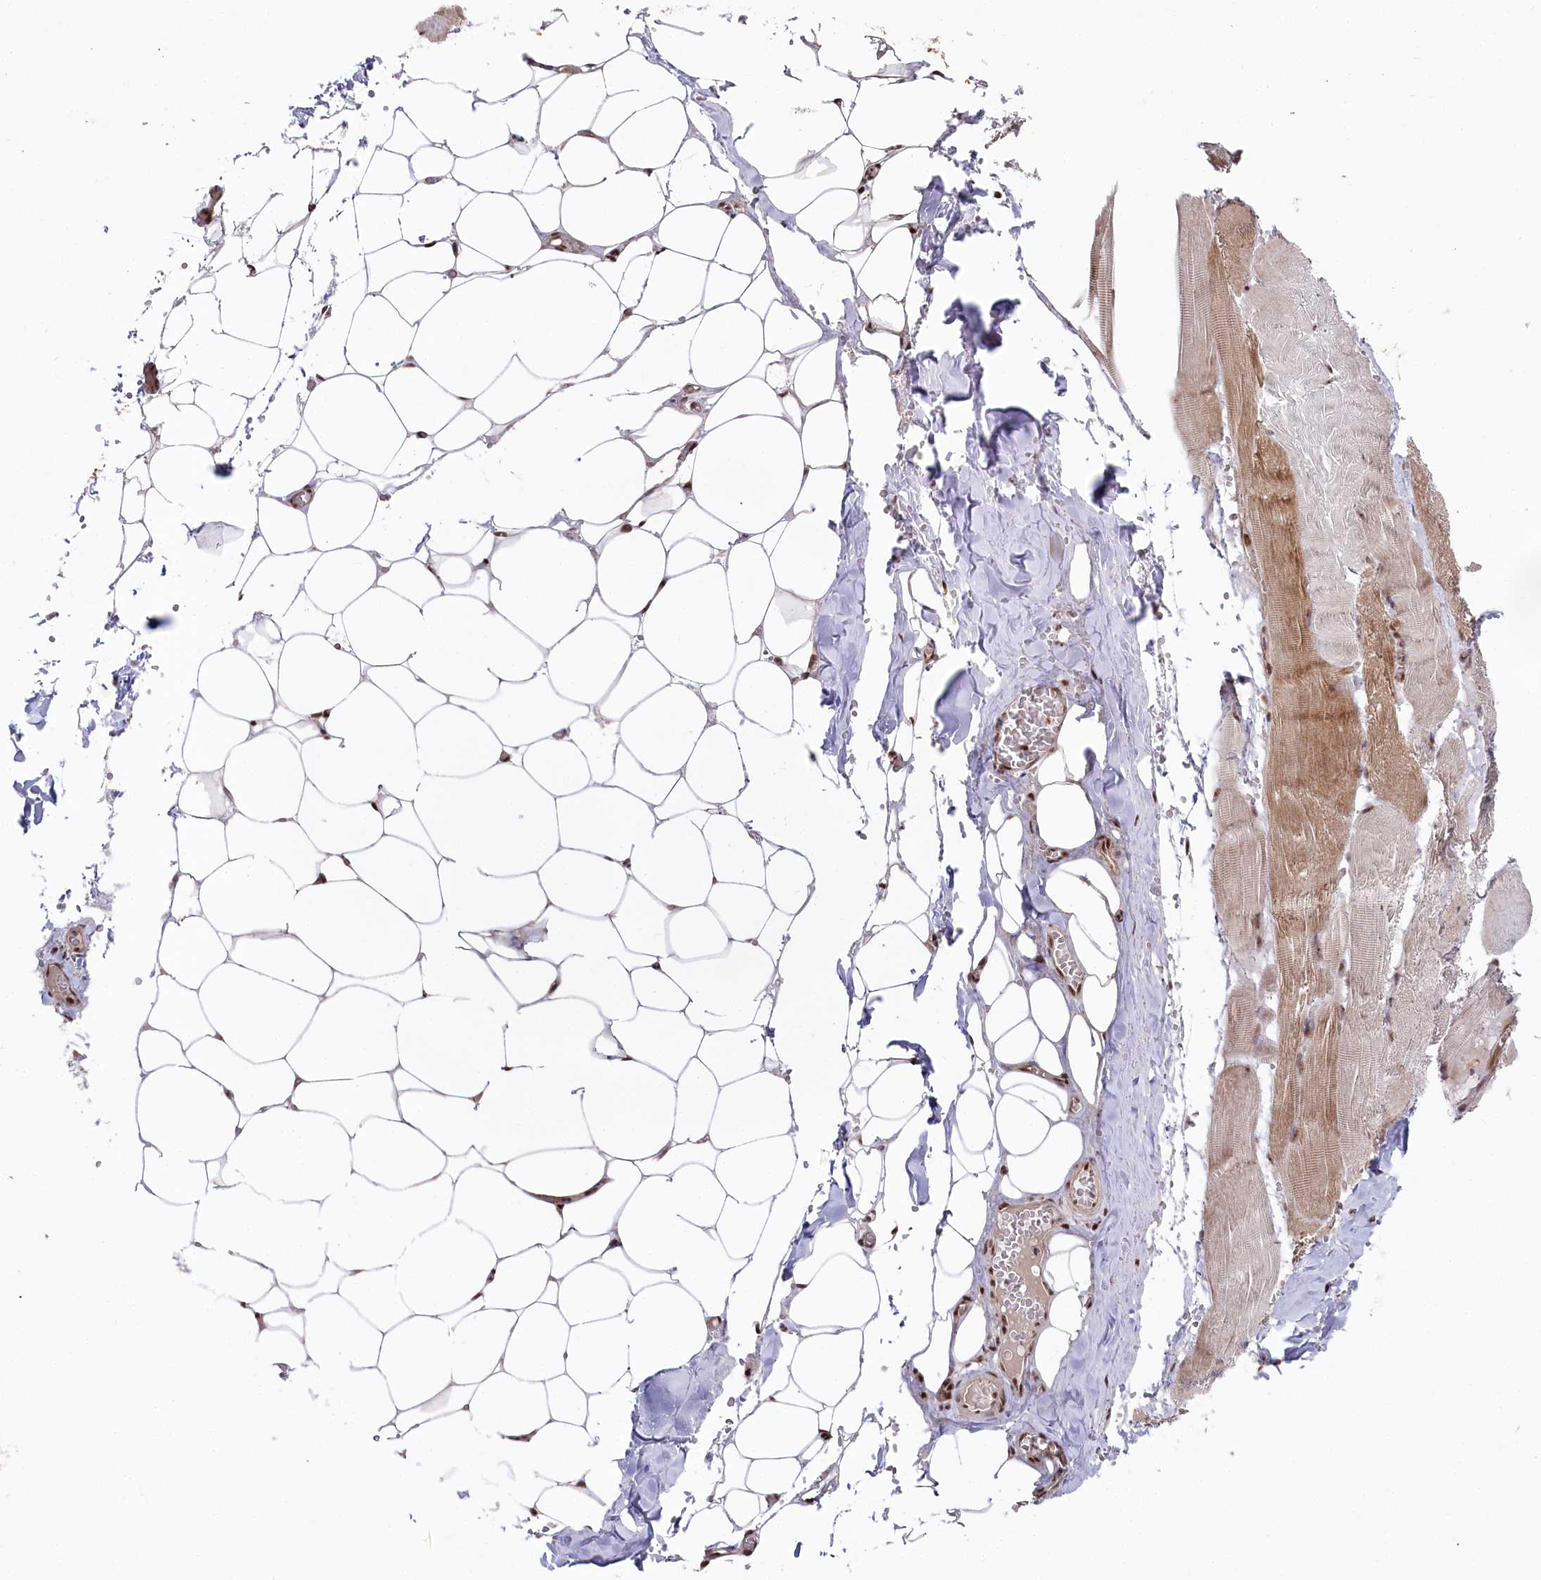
{"staining": {"intensity": "strong", "quantity": ">75%", "location": "nuclear"}, "tissue": "adipose tissue", "cell_type": "Adipocytes", "image_type": "normal", "snomed": [{"axis": "morphology", "description": "Normal tissue, NOS"}, {"axis": "topography", "description": "Skeletal muscle"}, {"axis": "topography", "description": "Peripheral nerve tissue"}], "caption": "A high amount of strong nuclear staining is present in approximately >75% of adipocytes in normal adipose tissue. Immunohistochemistry stains the protein in brown and the nuclei are stained blue.", "gene": "POLR2H", "patient": {"sex": "female", "age": 55}}